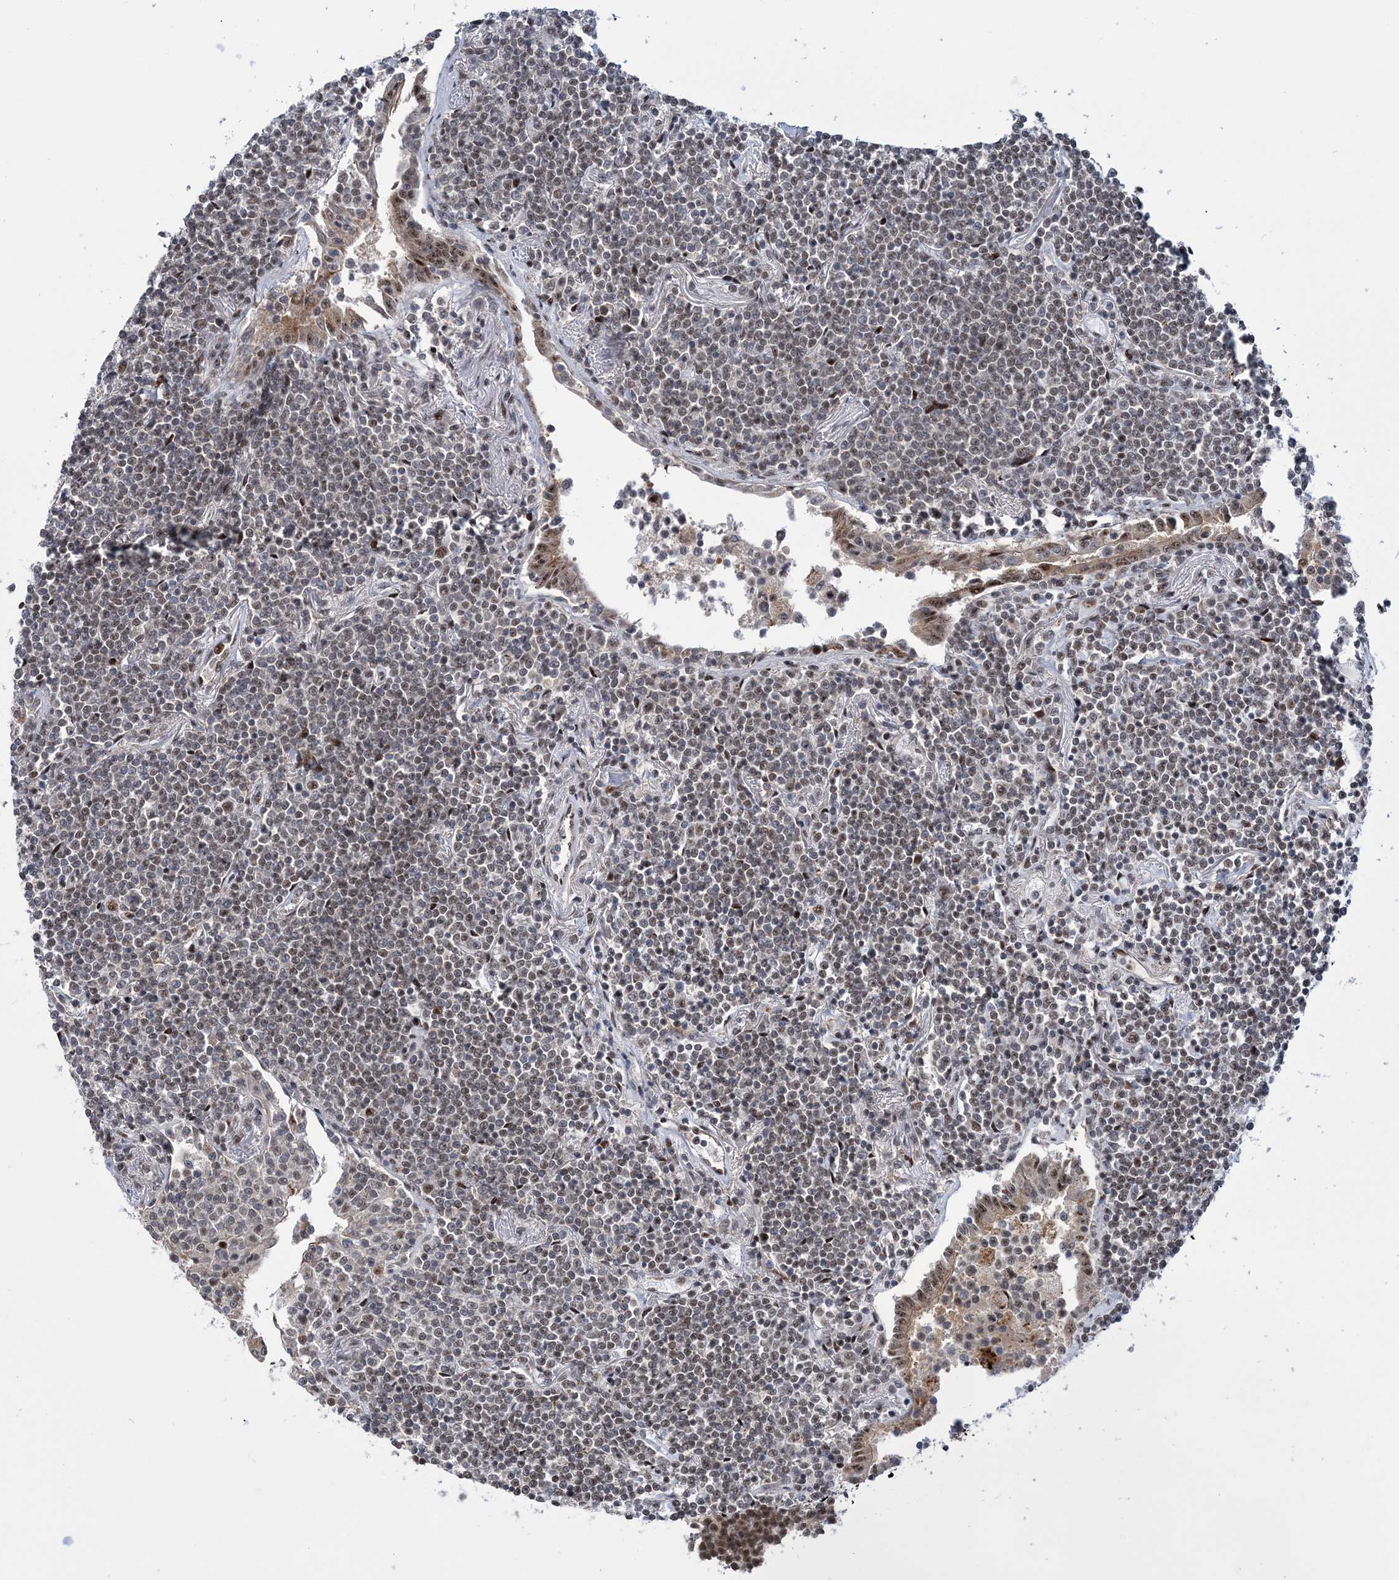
{"staining": {"intensity": "negative", "quantity": "none", "location": "none"}, "tissue": "lymphoma", "cell_type": "Tumor cells", "image_type": "cancer", "snomed": [{"axis": "morphology", "description": "Malignant lymphoma, non-Hodgkin's type, Low grade"}, {"axis": "topography", "description": "Lung"}], "caption": "This histopathology image is of lymphoma stained with immunohistochemistry to label a protein in brown with the nuclei are counter-stained blue. There is no staining in tumor cells. (DAB (3,3'-diaminobenzidine) IHC visualized using brightfield microscopy, high magnification).", "gene": "TATDN2", "patient": {"sex": "female", "age": 71}}